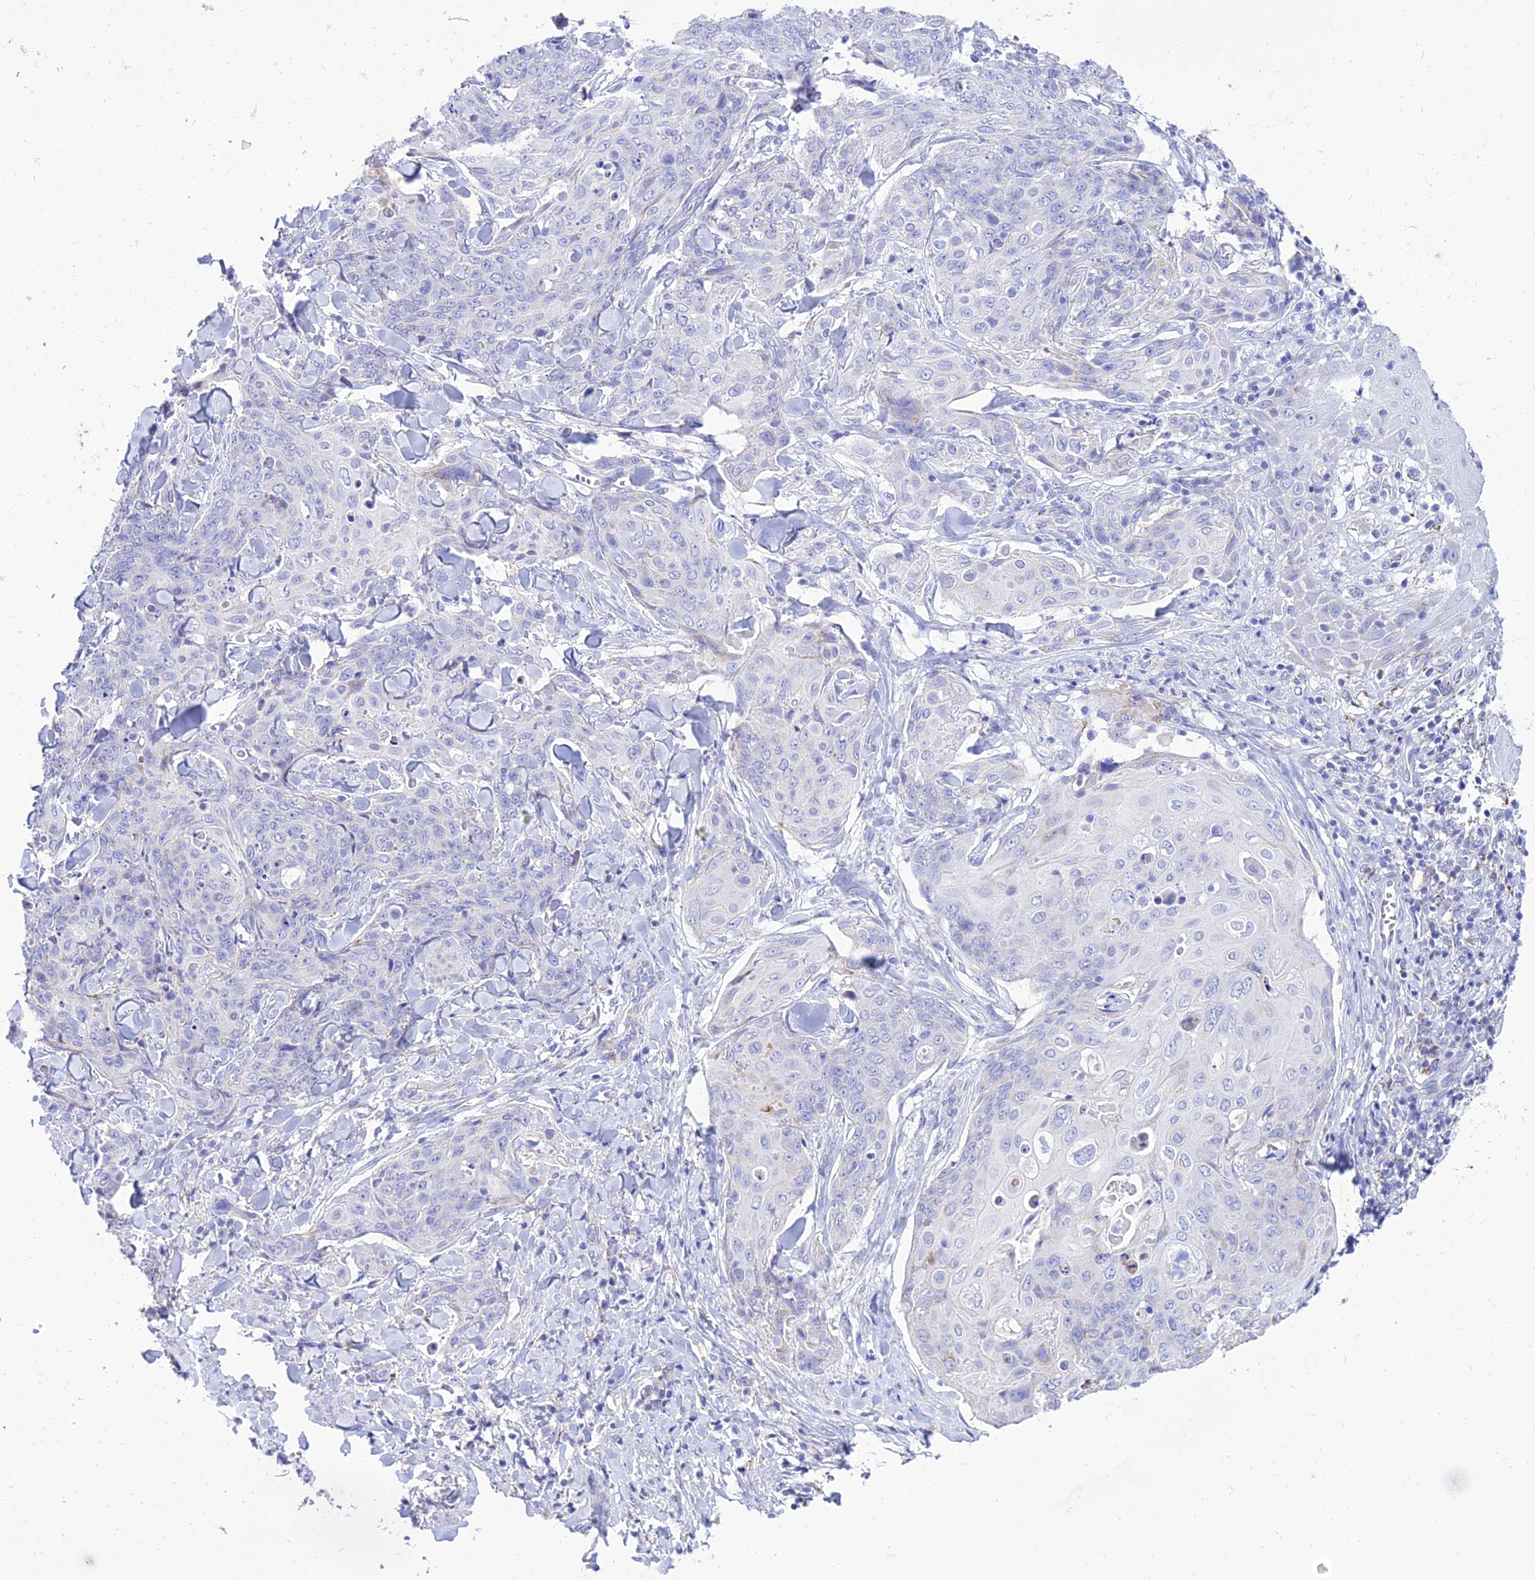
{"staining": {"intensity": "negative", "quantity": "none", "location": "none"}, "tissue": "skin cancer", "cell_type": "Tumor cells", "image_type": "cancer", "snomed": [{"axis": "morphology", "description": "Squamous cell carcinoma, NOS"}, {"axis": "topography", "description": "Skin"}, {"axis": "topography", "description": "Vulva"}], "caption": "Skin squamous cell carcinoma stained for a protein using immunohistochemistry exhibits no positivity tumor cells.", "gene": "PKN3", "patient": {"sex": "female", "age": 85}}